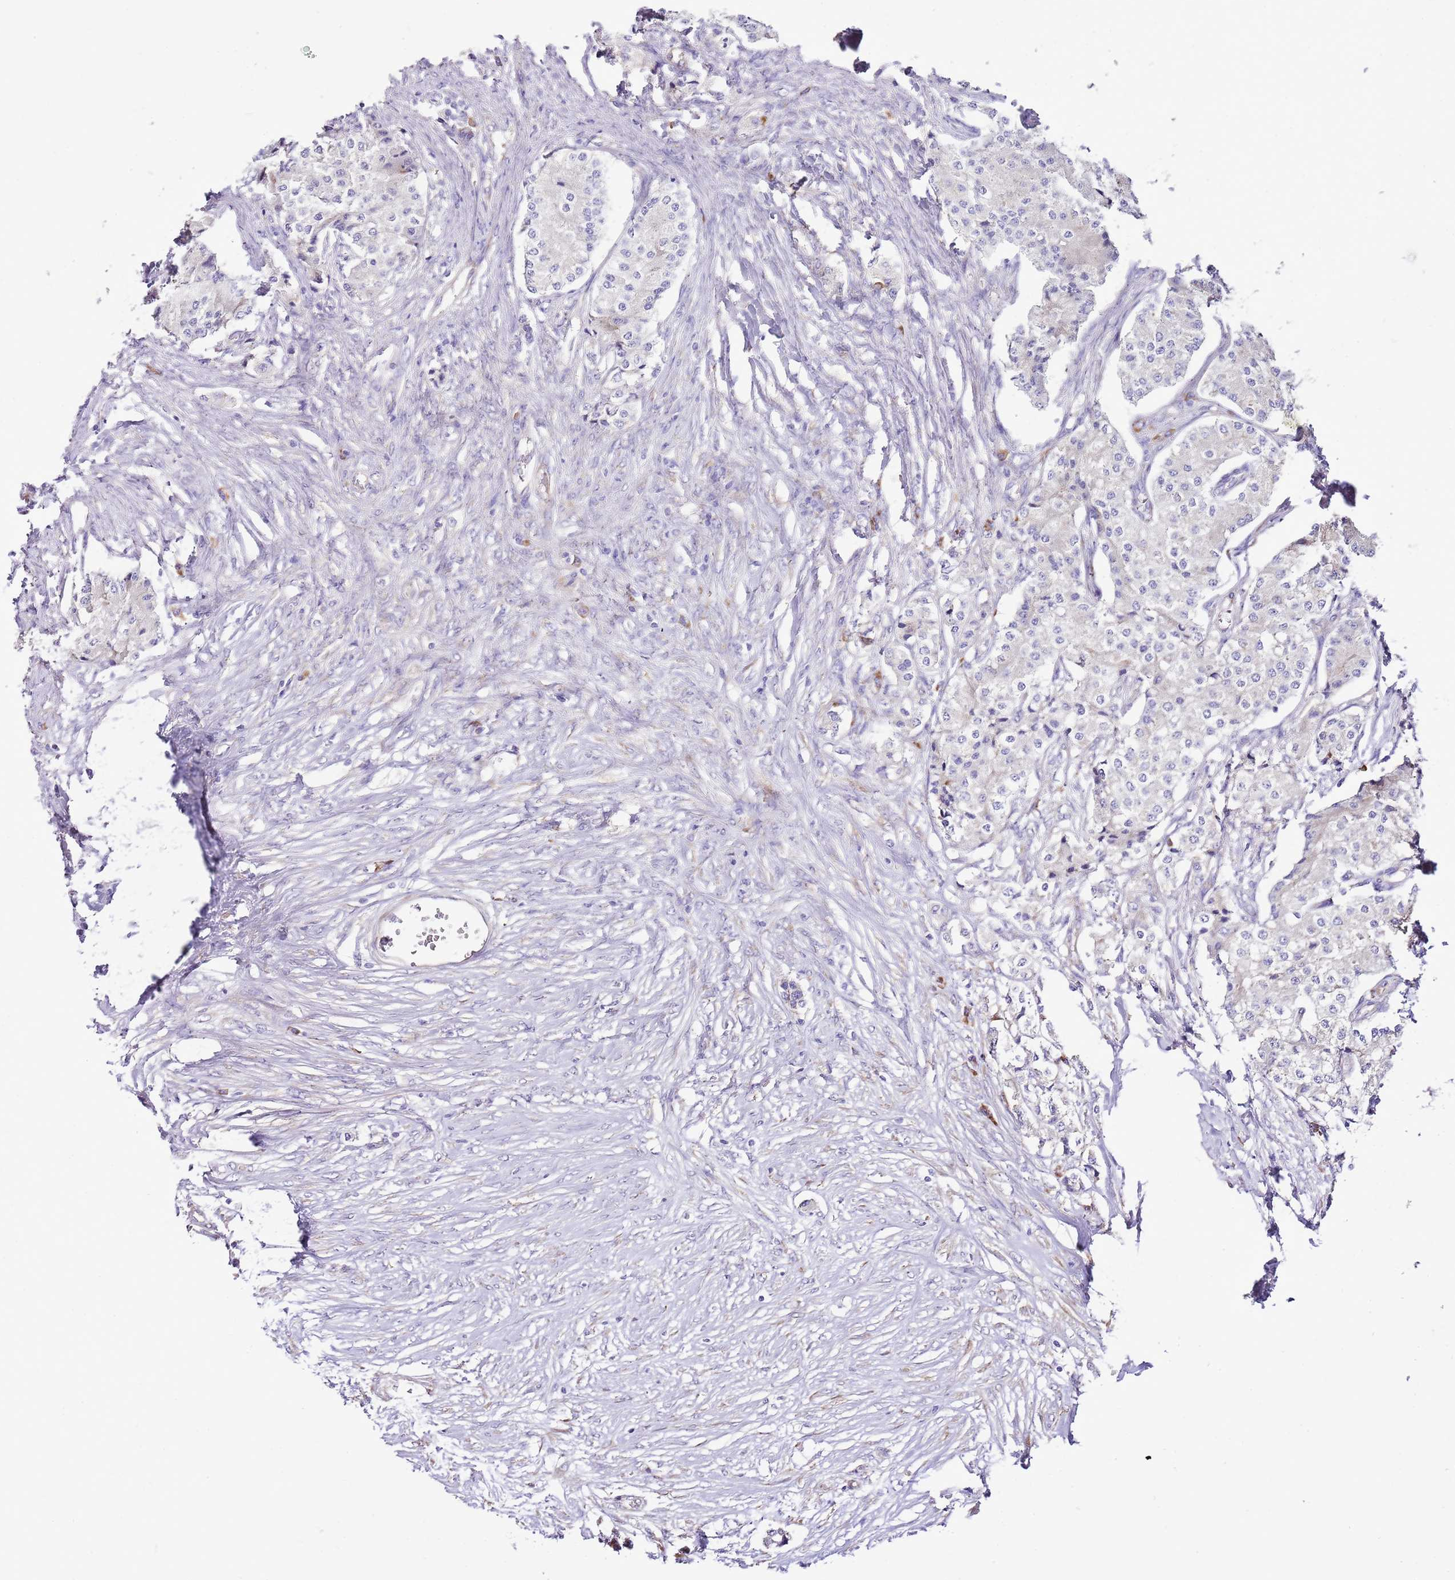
{"staining": {"intensity": "negative", "quantity": "none", "location": "none"}, "tissue": "carcinoid", "cell_type": "Tumor cells", "image_type": "cancer", "snomed": [{"axis": "morphology", "description": "Carcinoid, malignant, NOS"}, {"axis": "topography", "description": "Colon"}], "caption": "This histopathology image is of carcinoid stained with immunohistochemistry (IHC) to label a protein in brown with the nuclei are counter-stained blue. There is no staining in tumor cells. (Brightfield microscopy of DAB immunohistochemistry (IHC) at high magnification).", "gene": "RPS10", "patient": {"sex": "female", "age": 52}}